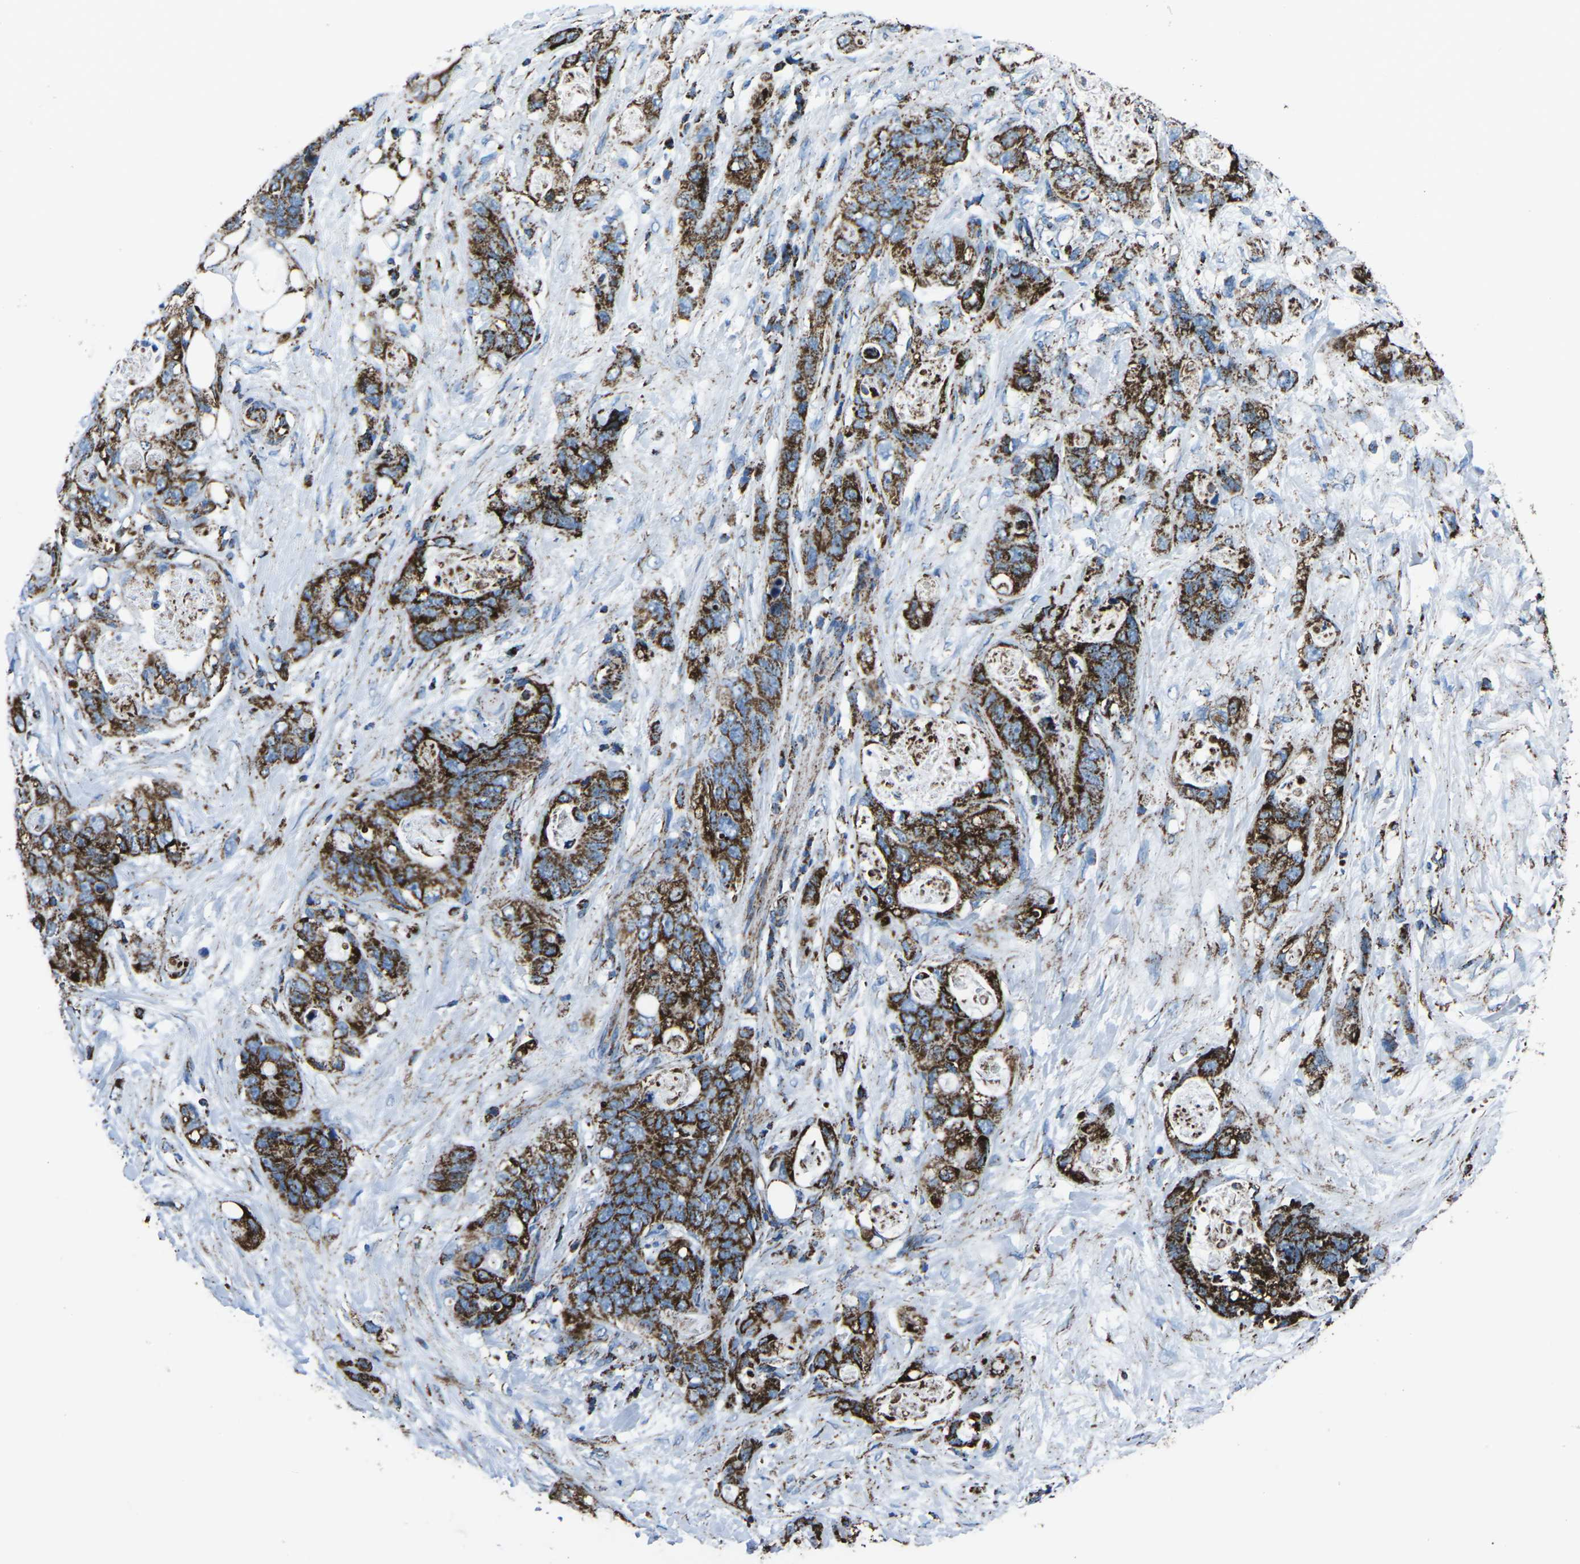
{"staining": {"intensity": "strong", "quantity": ">75%", "location": "cytoplasmic/membranous"}, "tissue": "stomach cancer", "cell_type": "Tumor cells", "image_type": "cancer", "snomed": [{"axis": "morphology", "description": "Adenocarcinoma, NOS"}, {"axis": "topography", "description": "Stomach"}], "caption": "Protein staining of stomach cancer (adenocarcinoma) tissue displays strong cytoplasmic/membranous staining in approximately >75% of tumor cells.", "gene": "MT-CO2", "patient": {"sex": "female", "age": 89}}